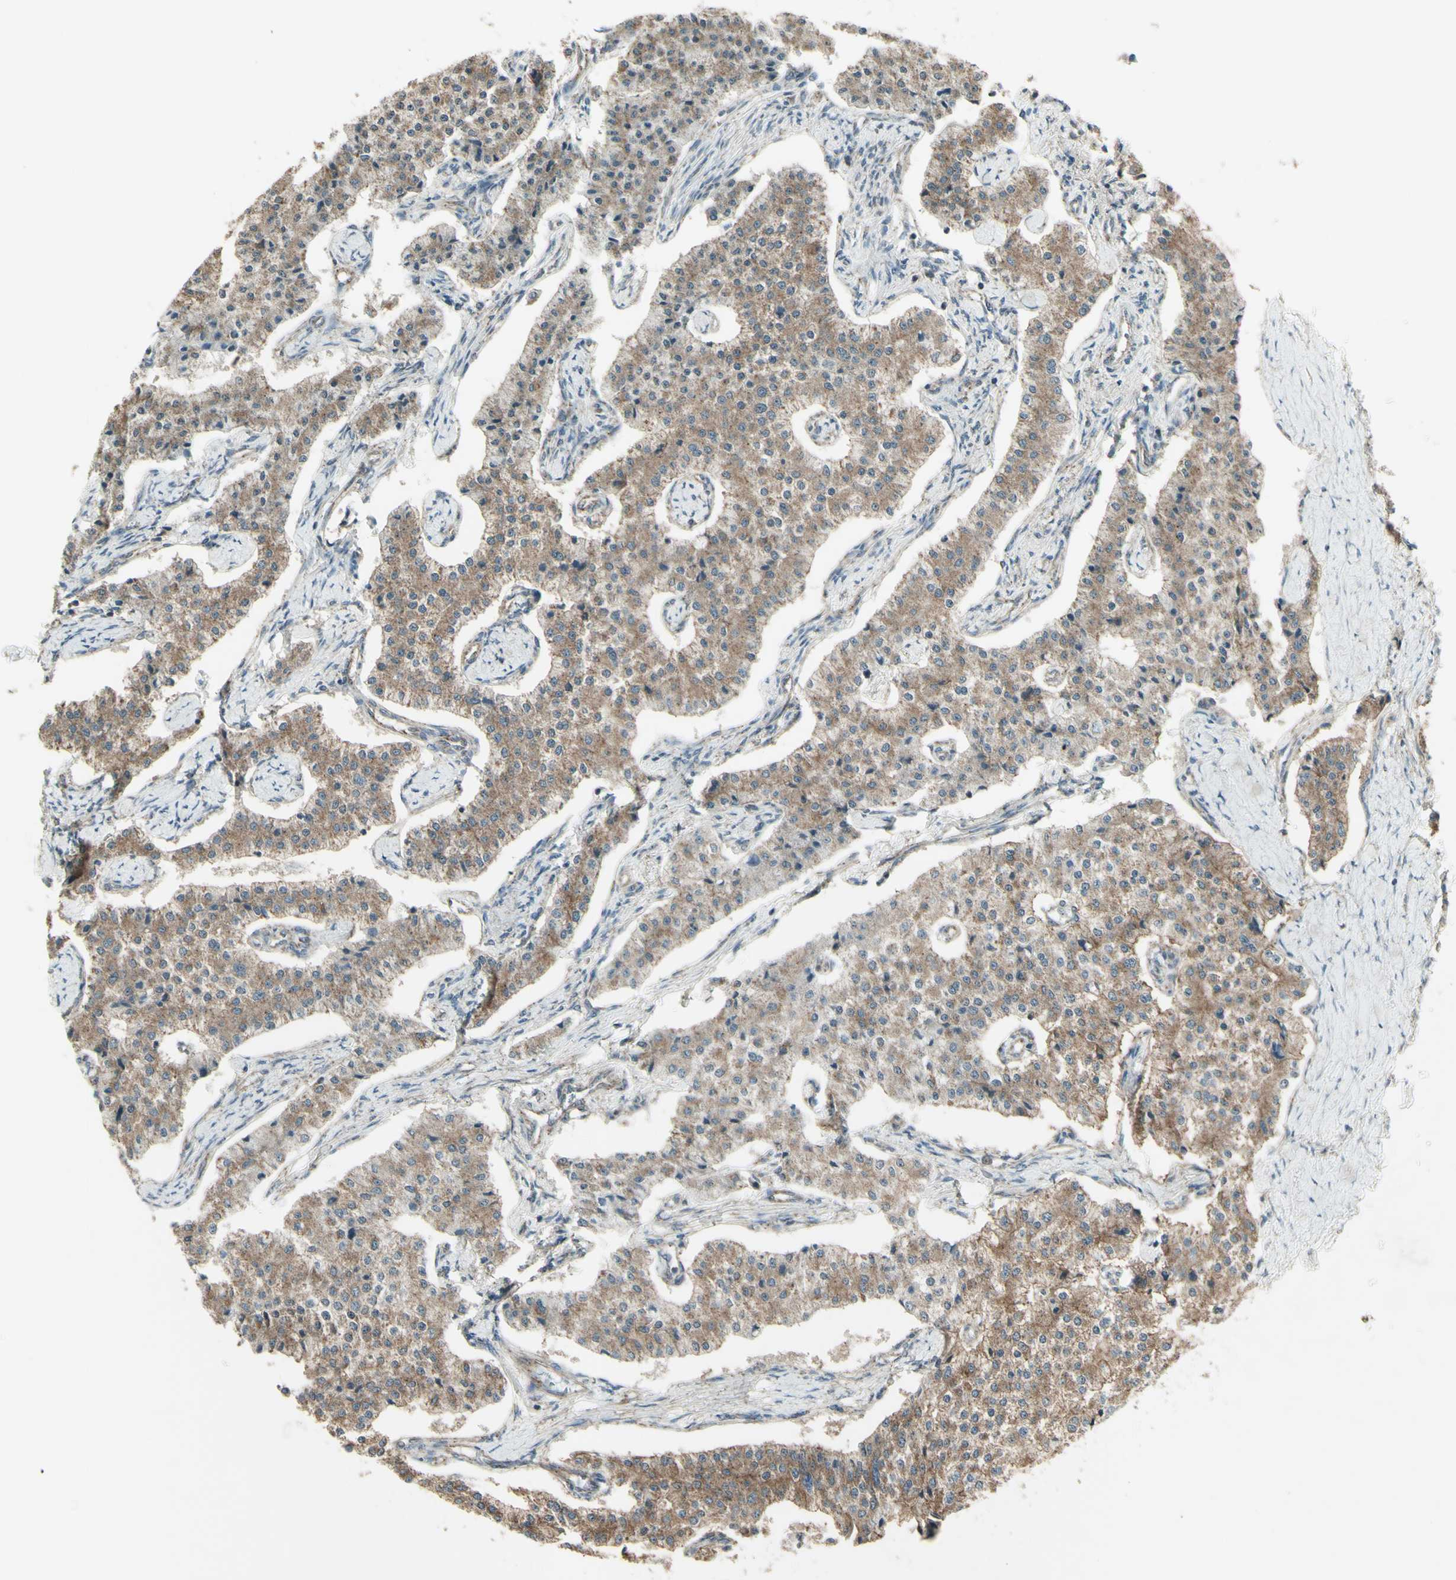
{"staining": {"intensity": "moderate", "quantity": ">75%", "location": "cytoplasmic/membranous"}, "tissue": "carcinoid", "cell_type": "Tumor cells", "image_type": "cancer", "snomed": [{"axis": "morphology", "description": "Carcinoid, malignant, NOS"}, {"axis": "topography", "description": "Colon"}], "caption": "Moderate cytoplasmic/membranous staining is seen in approximately >75% of tumor cells in carcinoid.", "gene": "FXYD3", "patient": {"sex": "female", "age": 52}}